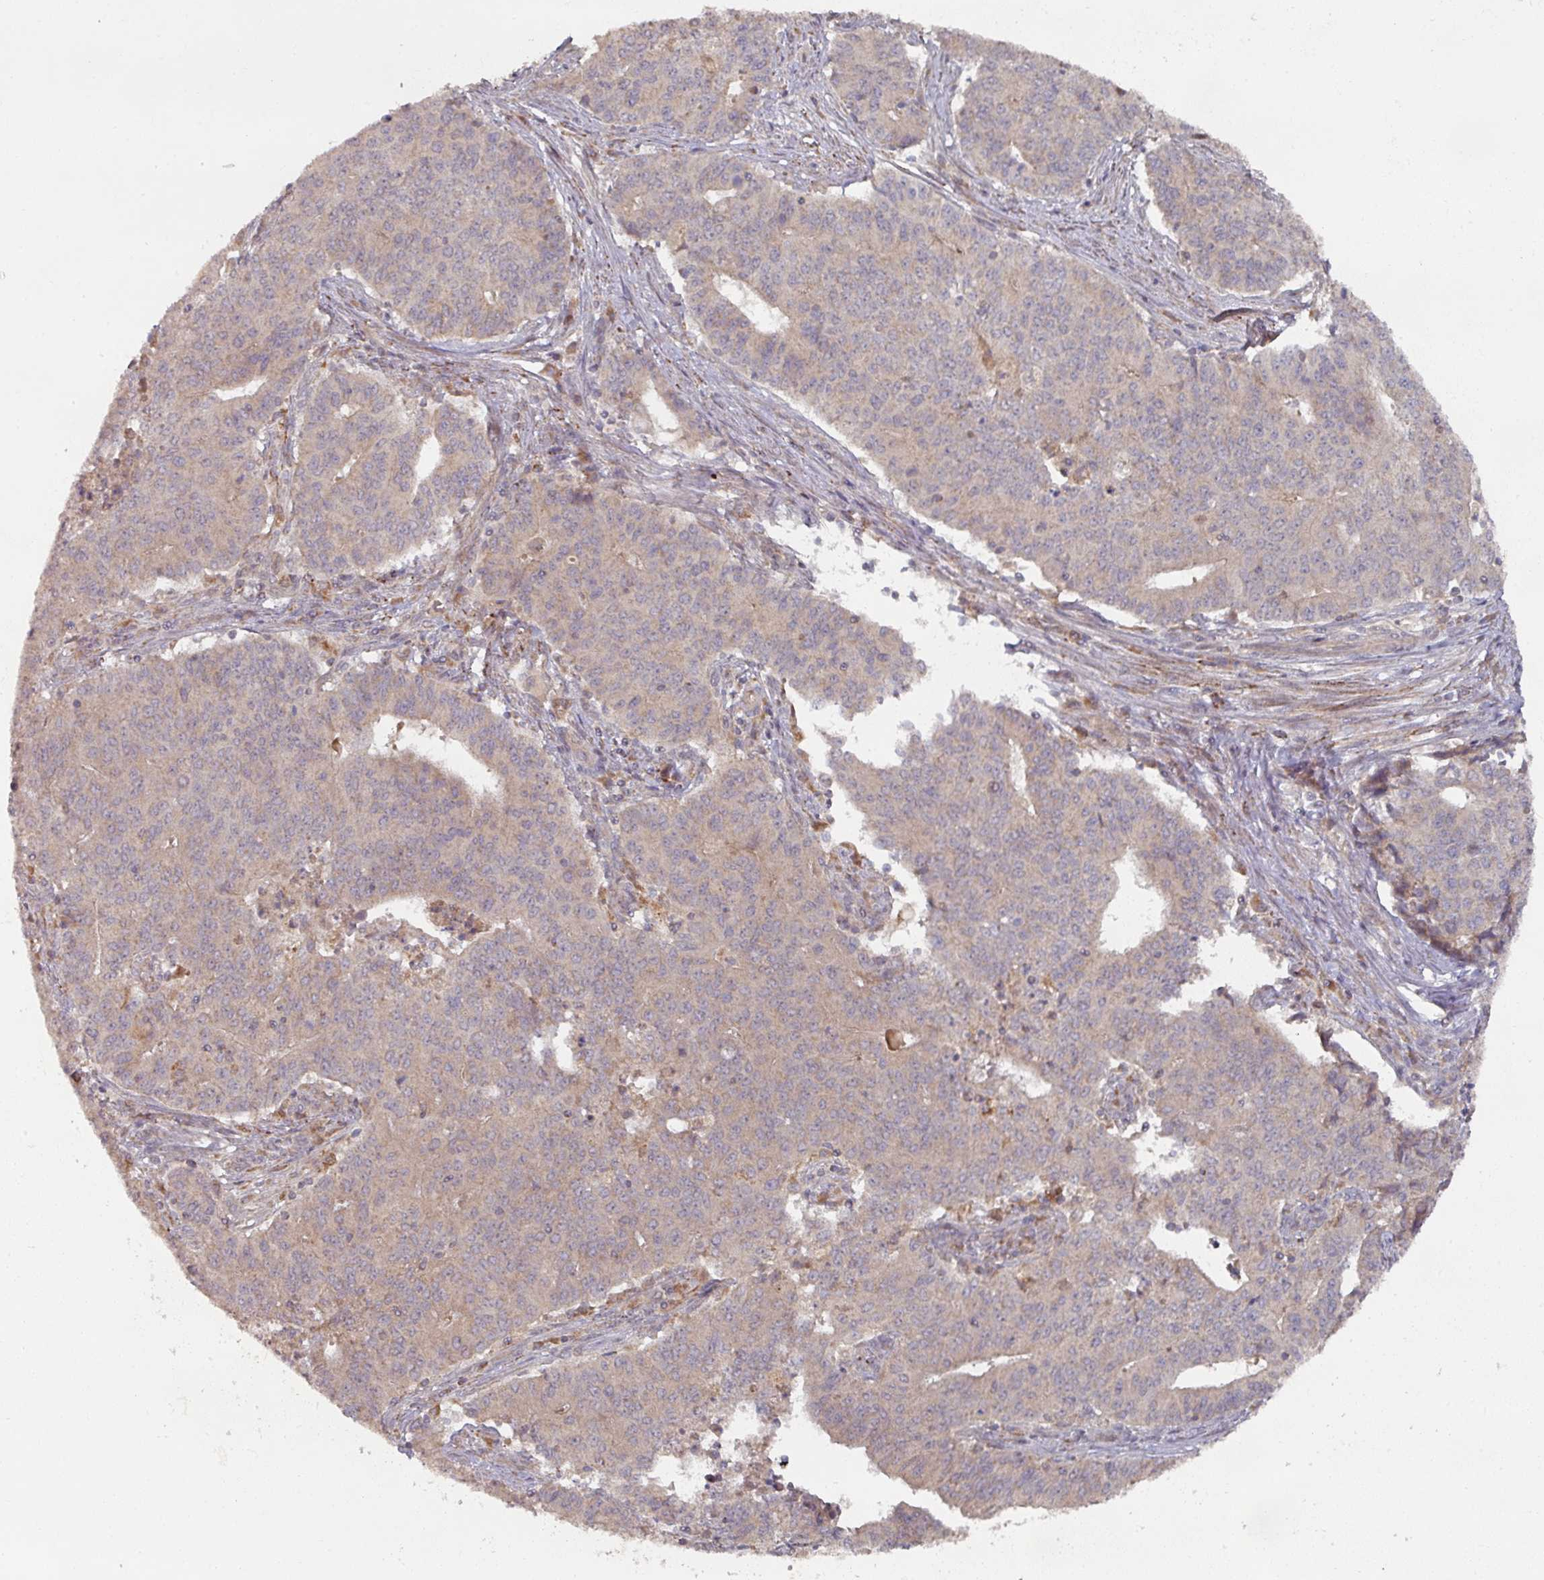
{"staining": {"intensity": "negative", "quantity": "none", "location": "none"}, "tissue": "endometrial cancer", "cell_type": "Tumor cells", "image_type": "cancer", "snomed": [{"axis": "morphology", "description": "Adenocarcinoma, NOS"}, {"axis": "topography", "description": "Endometrium"}], "caption": "Histopathology image shows no significant protein staining in tumor cells of endometrial cancer.", "gene": "DNAJC7", "patient": {"sex": "female", "age": 59}}